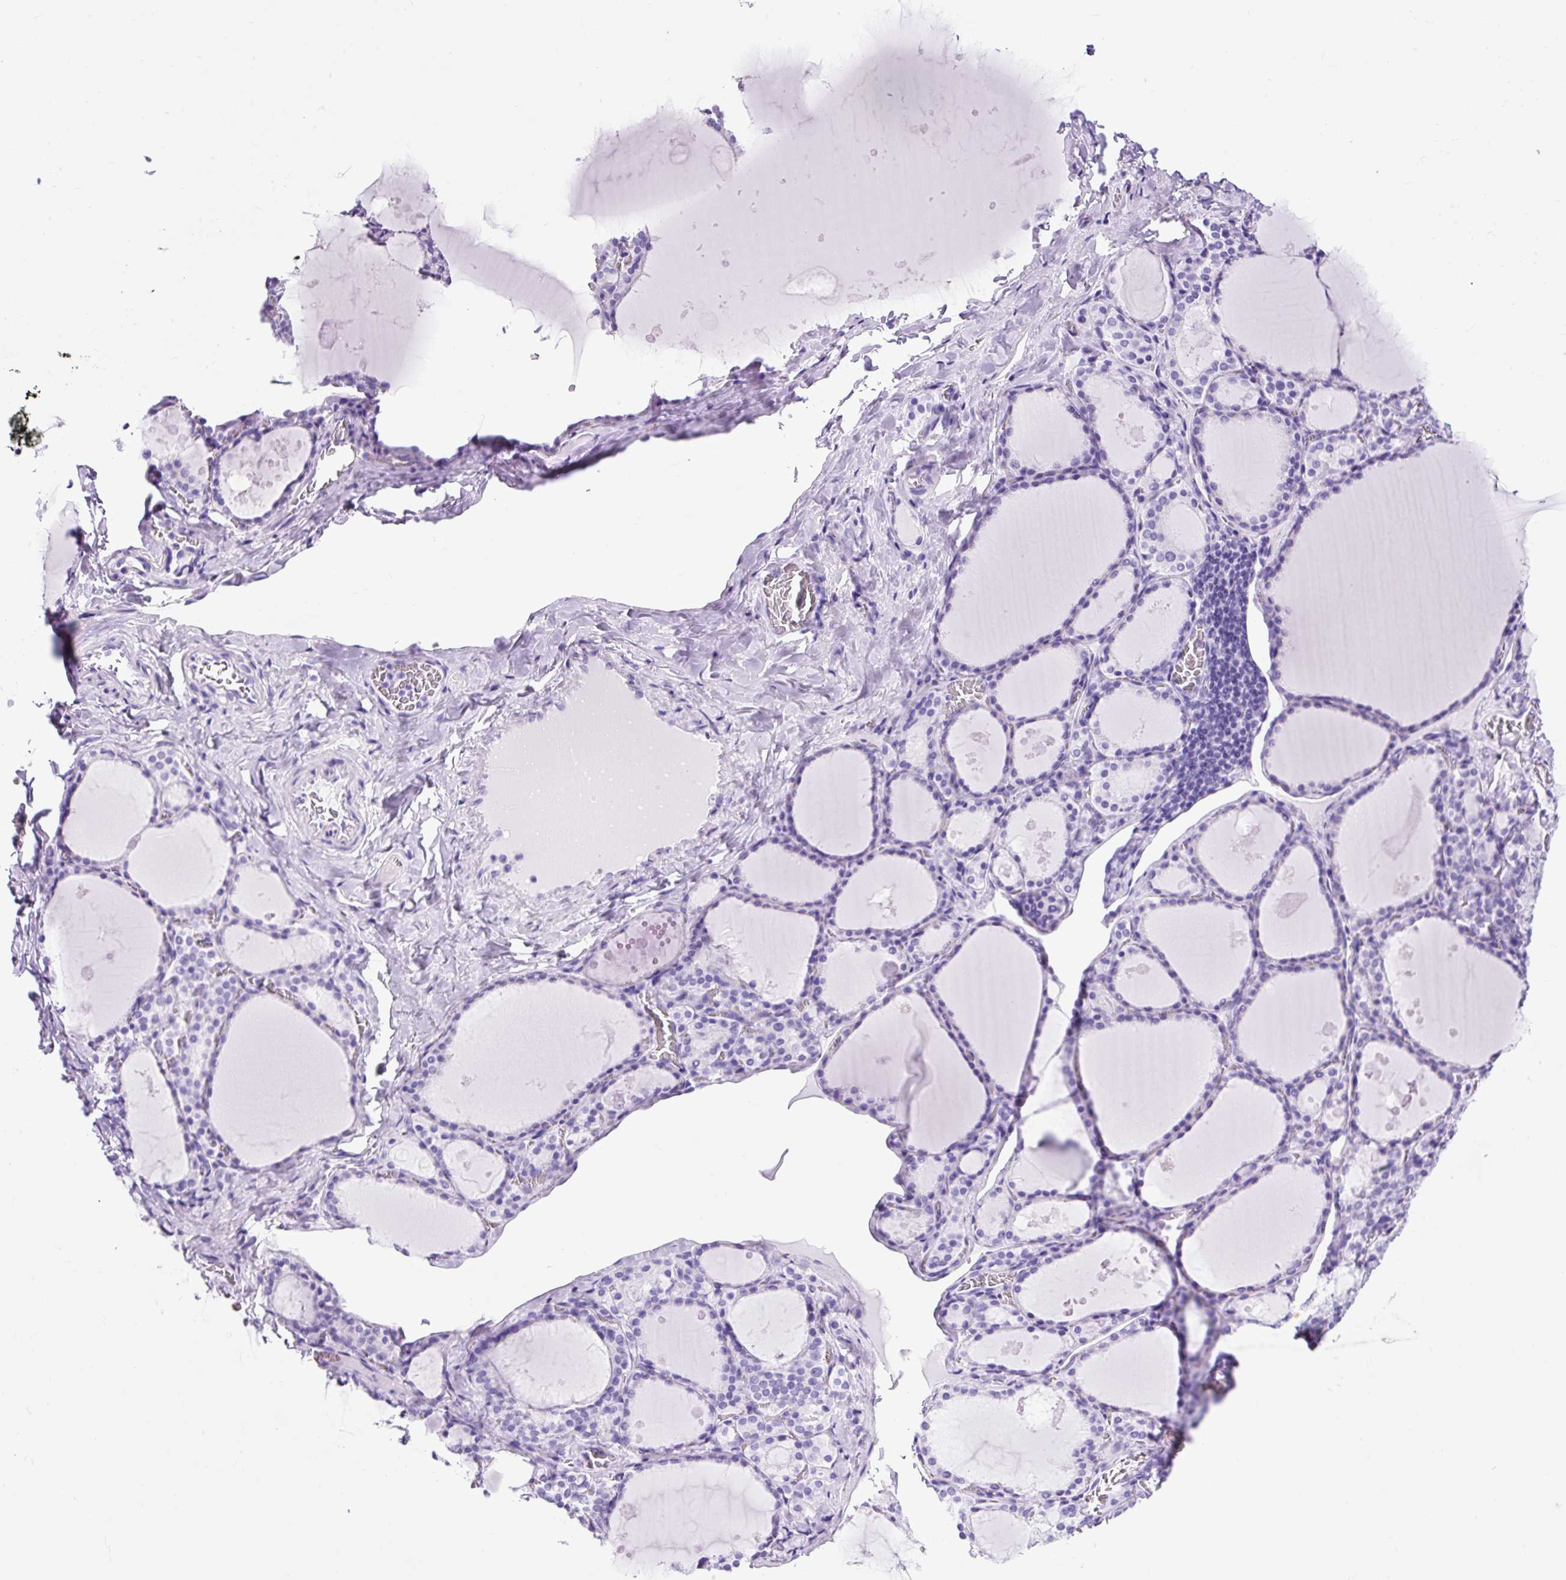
{"staining": {"intensity": "negative", "quantity": "none", "location": "none"}, "tissue": "thyroid gland", "cell_type": "Glandular cells", "image_type": "normal", "snomed": [{"axis": "morphology", "description": "Normal tissue, NOS"}, {"axis": "topography", "description": "Thyroid gland"}], "caption": "High magnification brightfield microscopy of benign thyroid gland stained with DAB (3,3'-diaminobenzidine) (brown) and counterstained with hematoxylin (blue): glandular cells show no significant staining.", "gene": "PDIA2", "patient": {"sex": "male", "age": 56}}